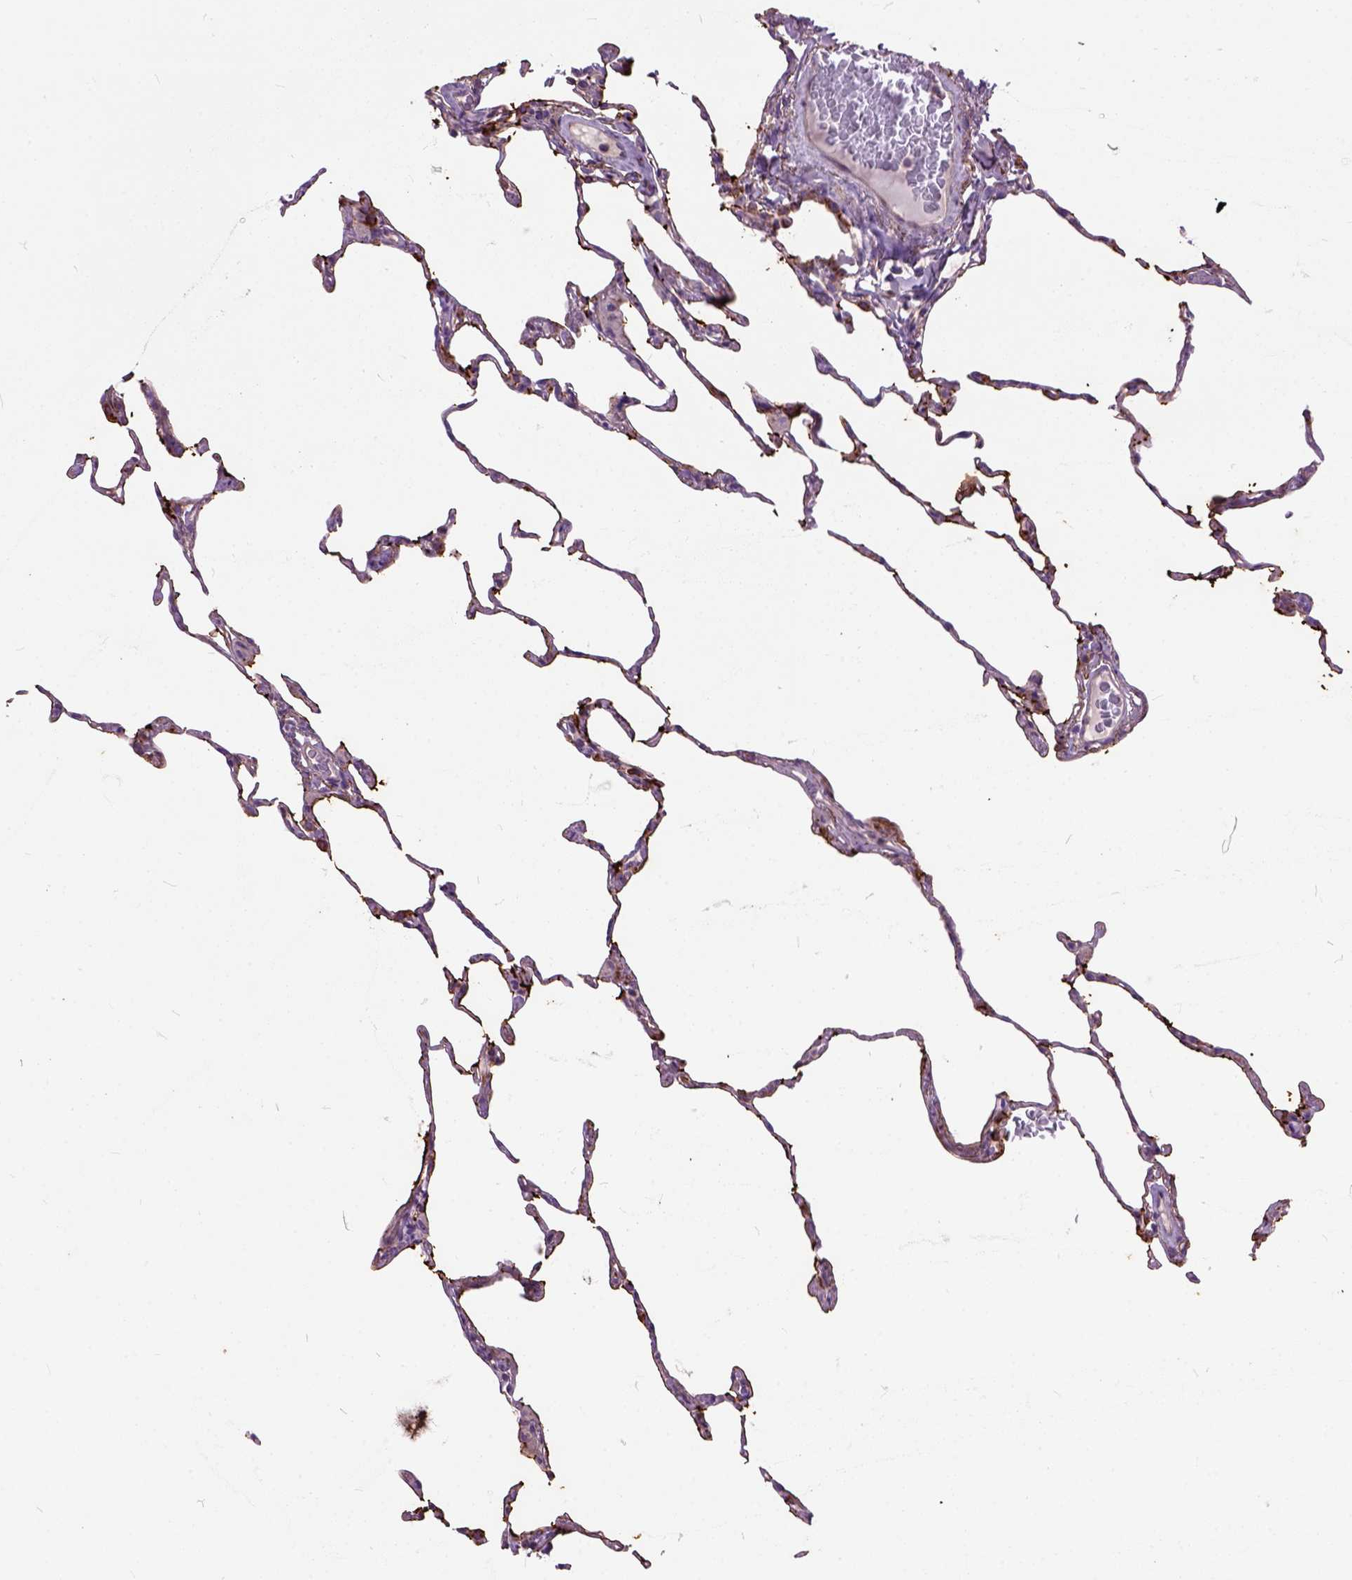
{"staining": {"intensity": "moderate", "quantity": "25%-75%", "location": "cytoplasmic/membranous"}, "tissue": "lung", "cell_type": "Alveolar cells", "image_type": "normal", "snomed": [{"axis": "morphology", "description": "Normal tissue, NOS"}, {"axis": "topography", "description": "Lung"}], "caption": "DAB immunohistochemical staining of benign human lung displays moderate cytoplasmic/membranous protein staining in approximately 25%-75% of alveolar cells.", "gene": "MAPT", "patient": {"sex": "female", "age": 57}}